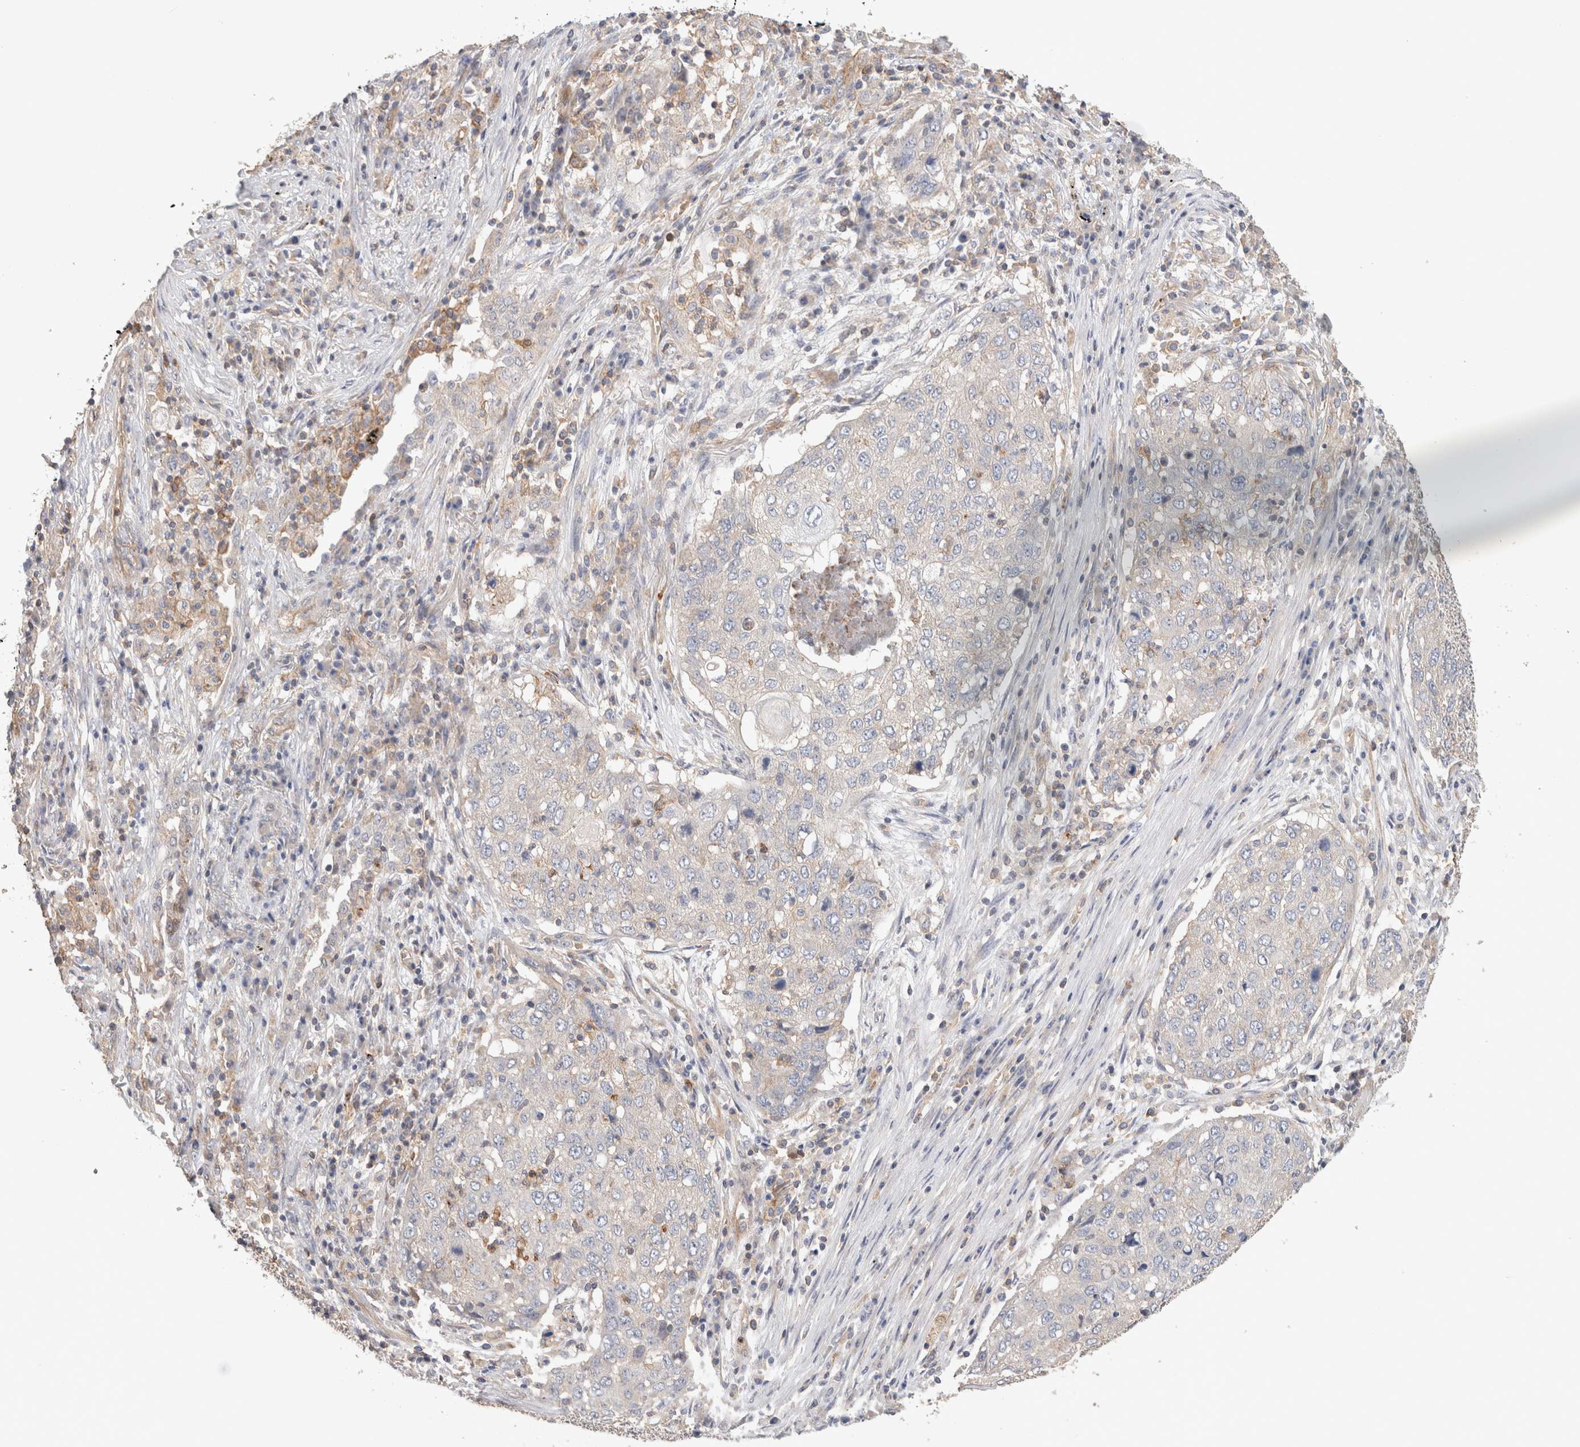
{"staining": {"intensity": "negative", "quantity": "none", "location": "none"}, "tissue": "lung cancer", "cell_type": "Tumor cells", "image_type": "cancer", "snomed": [{"axis": "morphology", "description": "Squamous cell carcinoma, NOS"}, {"axis": "topography", "description": "Lung"}], "caption": "Immunohistochemistry (IHC) of human lung squamous cell carcinoma displays no positivity in tumor cells. (Stains: DAB immunohistochemistry with hematoxylin counter stain, Microscopy: brightfield microscopy at high magnification).", "gene": "CFAP418", "patient": {"sex": "female", "age": 63}}